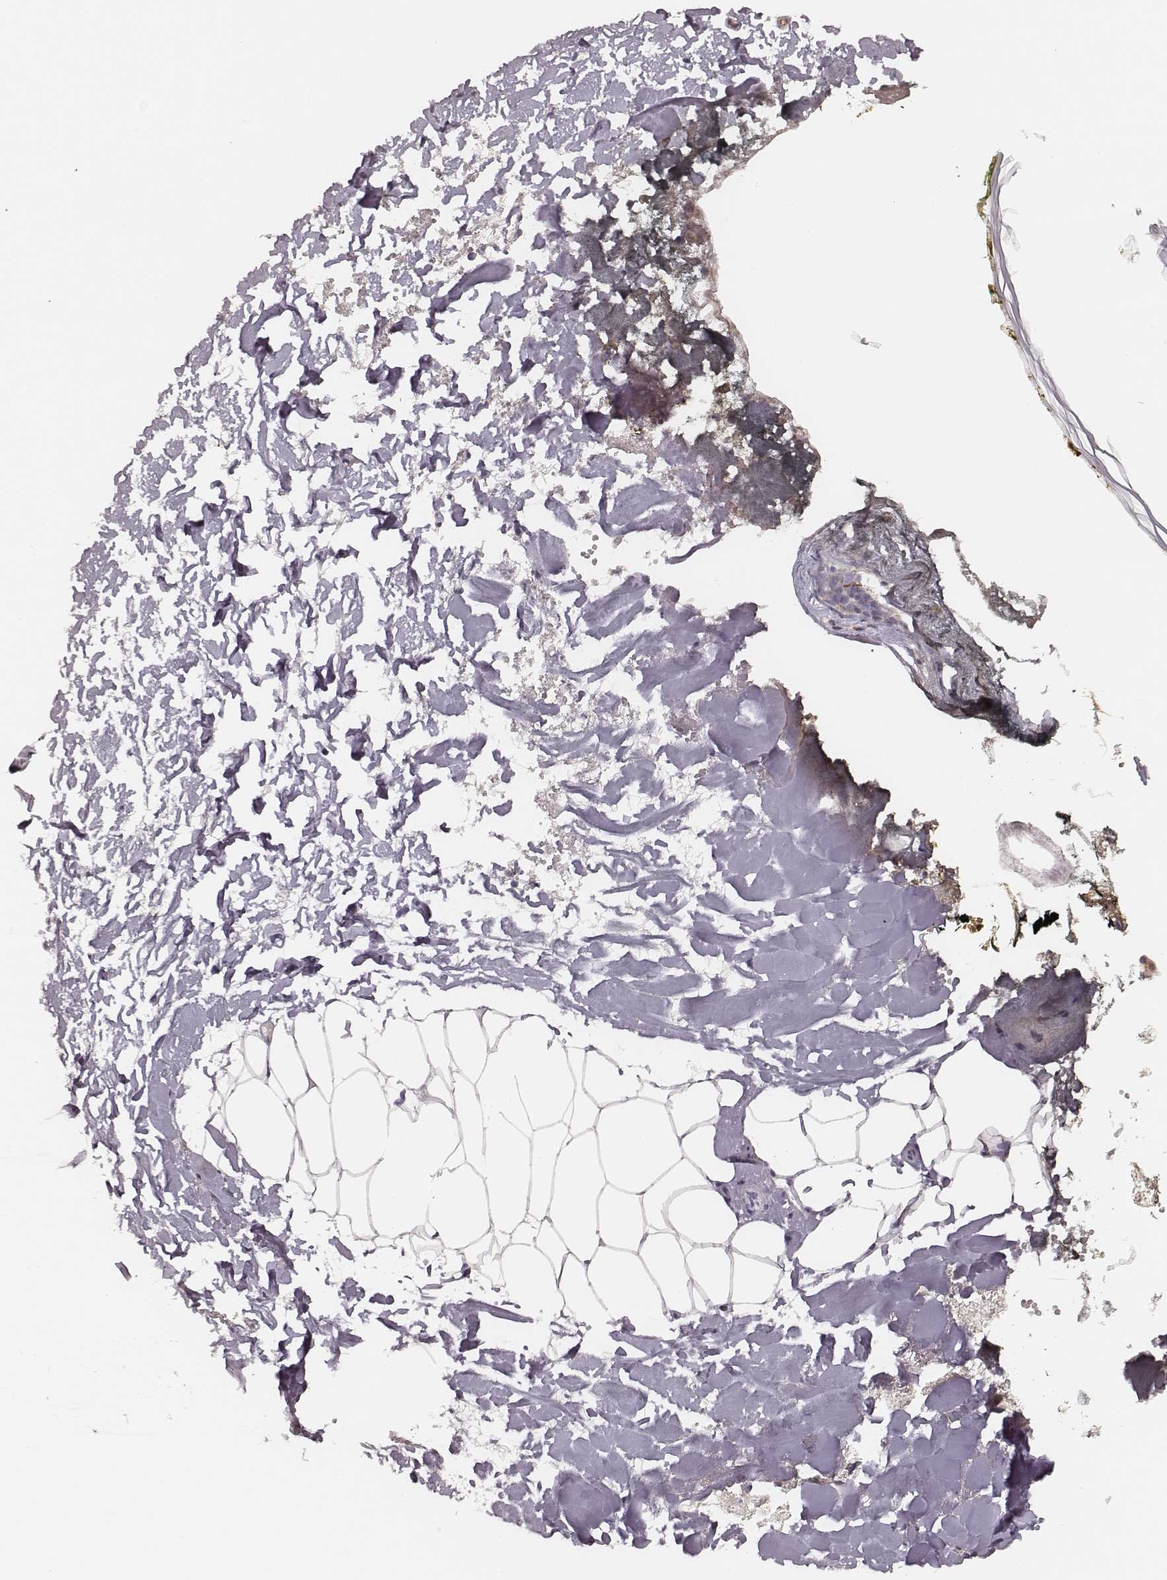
{"staining": {"intensity": "weak", "quantity": ">75%", "location": "cytoplasmic/membranous"}, "tissue": "skin", "cell_type": "Fibroblasts", "image_type": "normal", "snomed": [{"axis": "morphology", "description": "Normal tissue, NOS"}, {"axis": "topography", "description": "Skin"}], "caption": "DAB immunohistochemical staining of unremarkable human skin reveals weak cytoplasmic/membranous protein positivity in approximately >75% of fibroblasts.", "gene": "CARS1", "patient": {"sex": "female", "age": 34}}